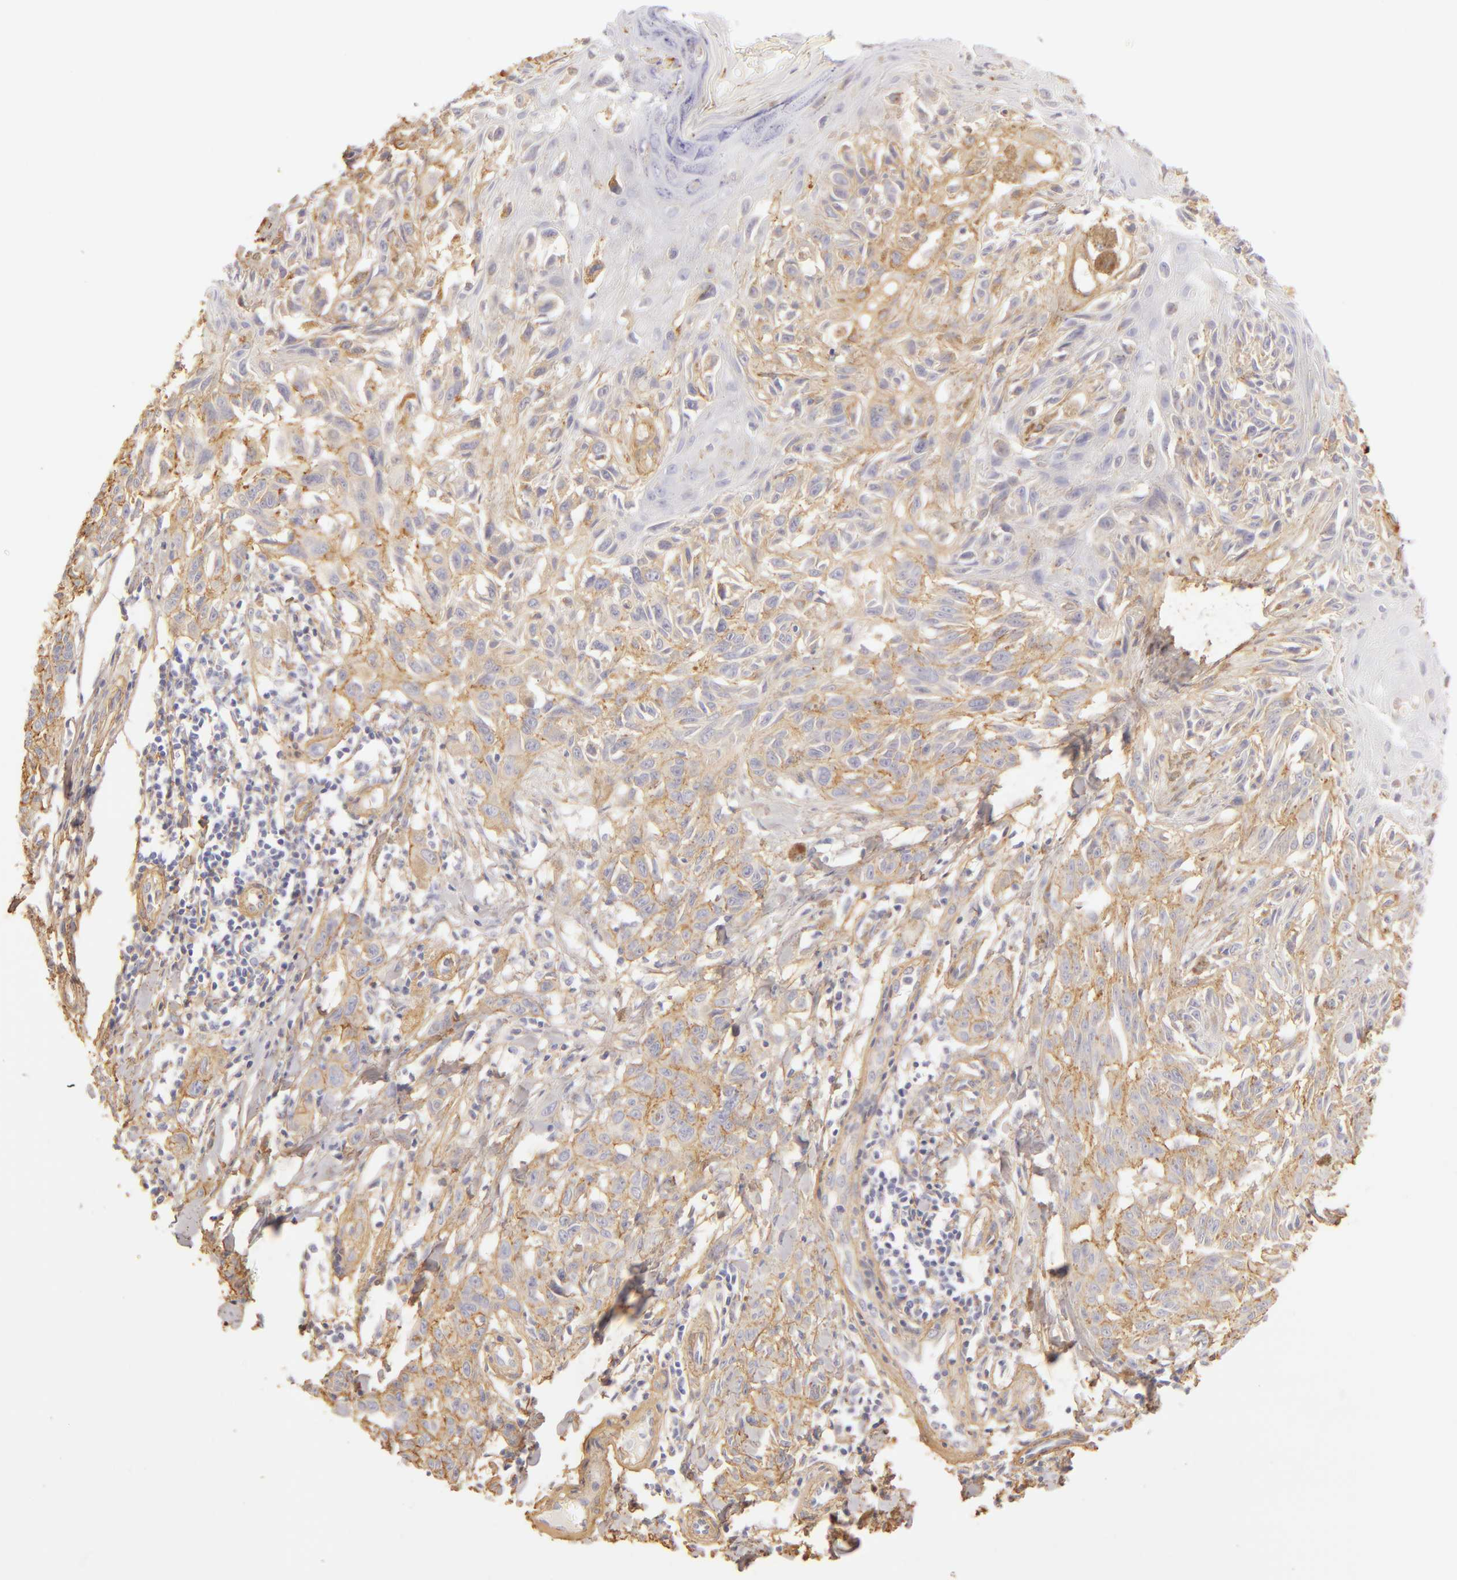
{"staining": {"intensity": "moderate", "quantity": ">75%", "location": "cytoplasmic/membranous"}, "tissue": "melanoma", "cell_type": "Tumor cells", "image_type": "cancer", "snomed": [{"axis": "morphology", "description": "Malignant melanoma, NOS"}, {"axis": "topography", "description": "Skin"}], "caption": "Immunohistochemistry (IHC) micrograph of malignant melanoma stained for a protein (brown), which shows medium levels of moderate cytoplasmic/membranous positivity in about >75% of tumor cells.", "gene": "COL4A1", "patient": {"sex": "female", "age": 77}}